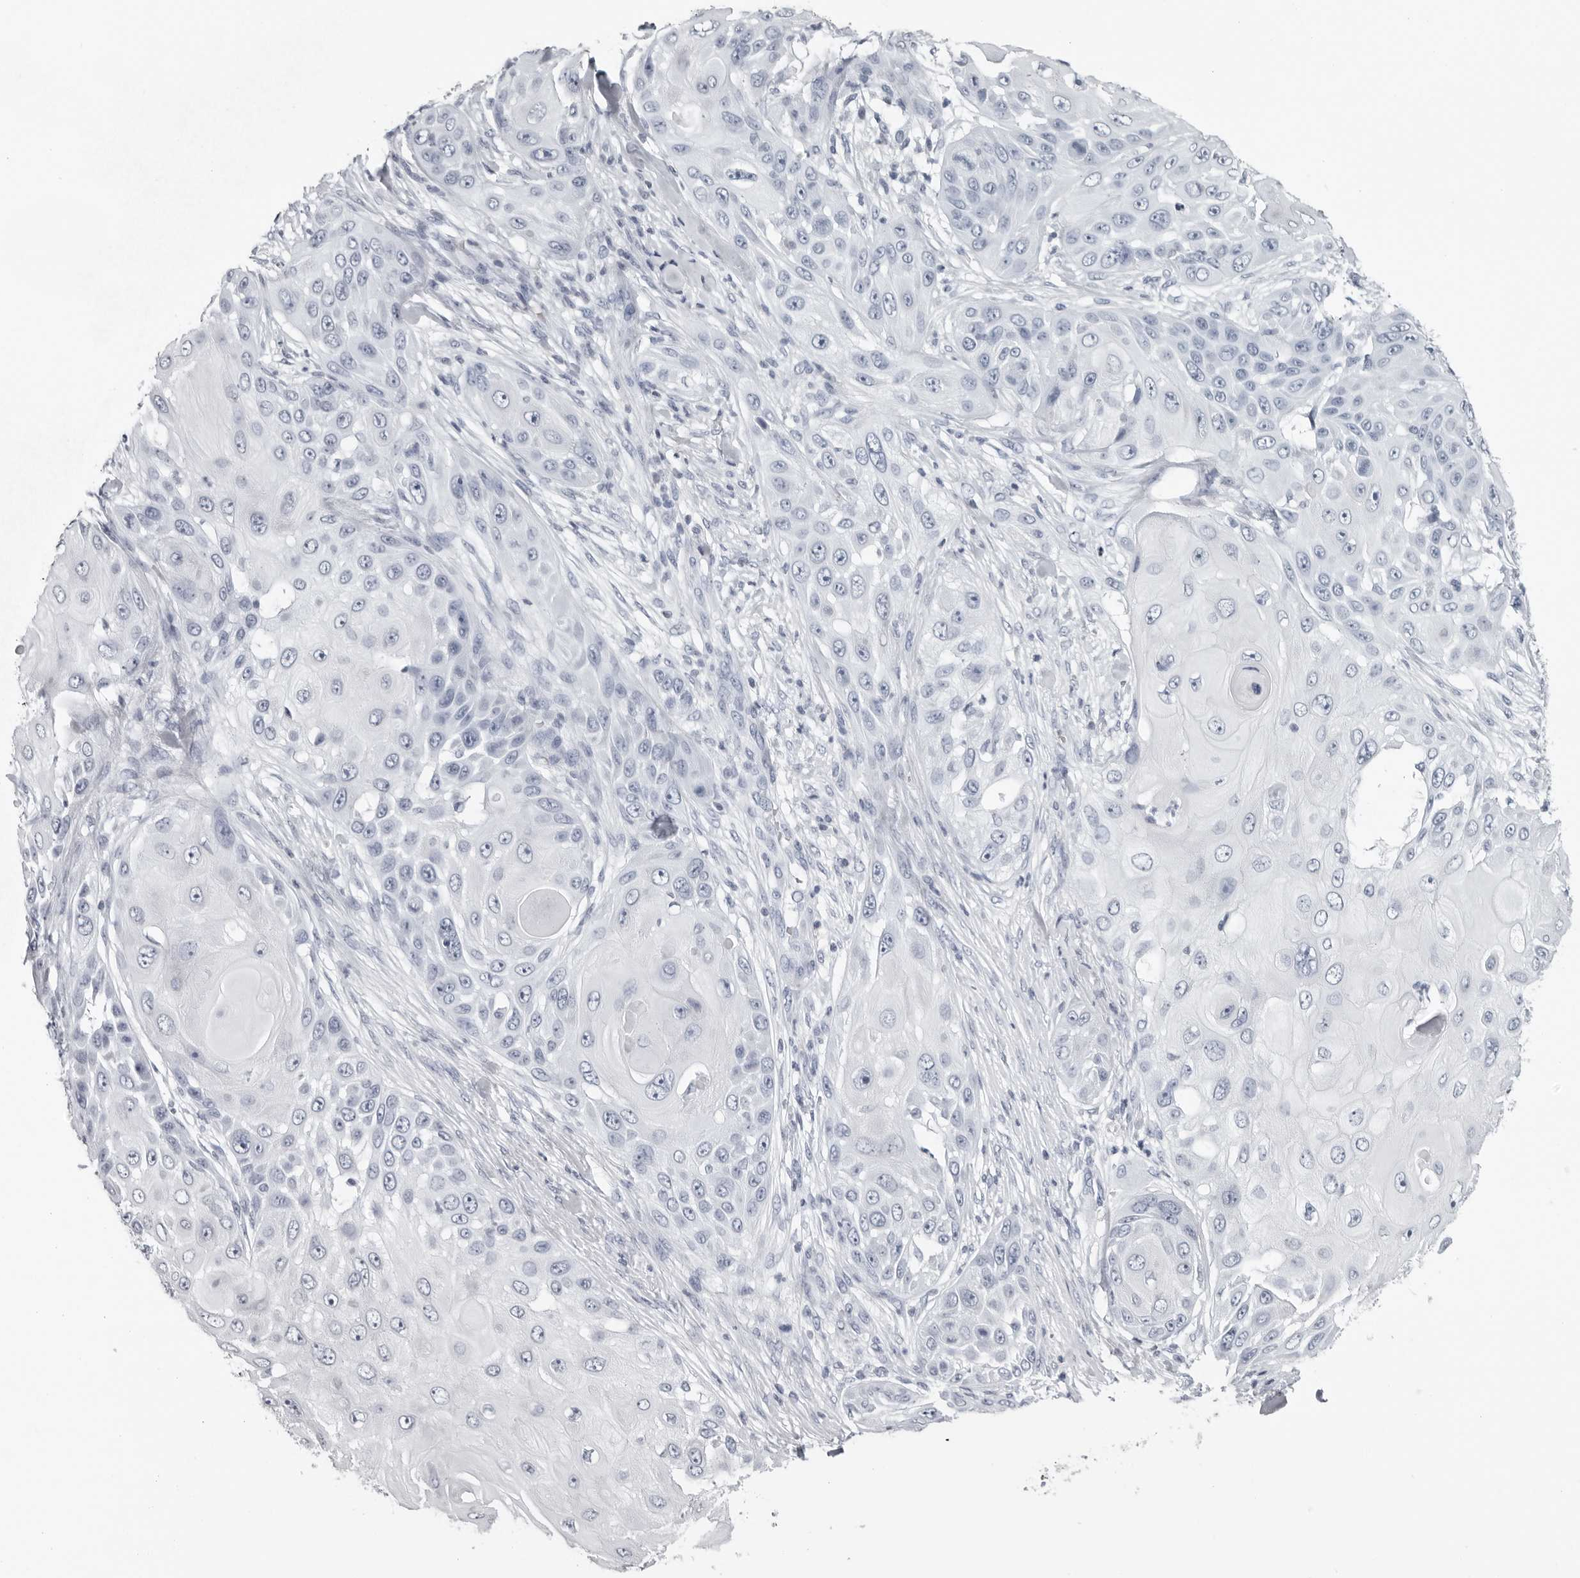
{"staining": {"intensity": "negative", "quantity": "none", "location": "none"}, "tissue": "skin cancer", "cell_type": "Tumor cells", "image_type": "cancer", "snomed": [{"axis": "morphology", "description": "Squamous cell carcinoma, NOS"}, {"axis": "topography", "description": "Skin"}], "caption": "Human skin cancer (squamous cell carcinoma) stained for a protein using immunohistochemistry (IHC) reveals no positivity in tumor cells.", "gene": "EPB41", "patient": {"sex": "female", "age": 44}}